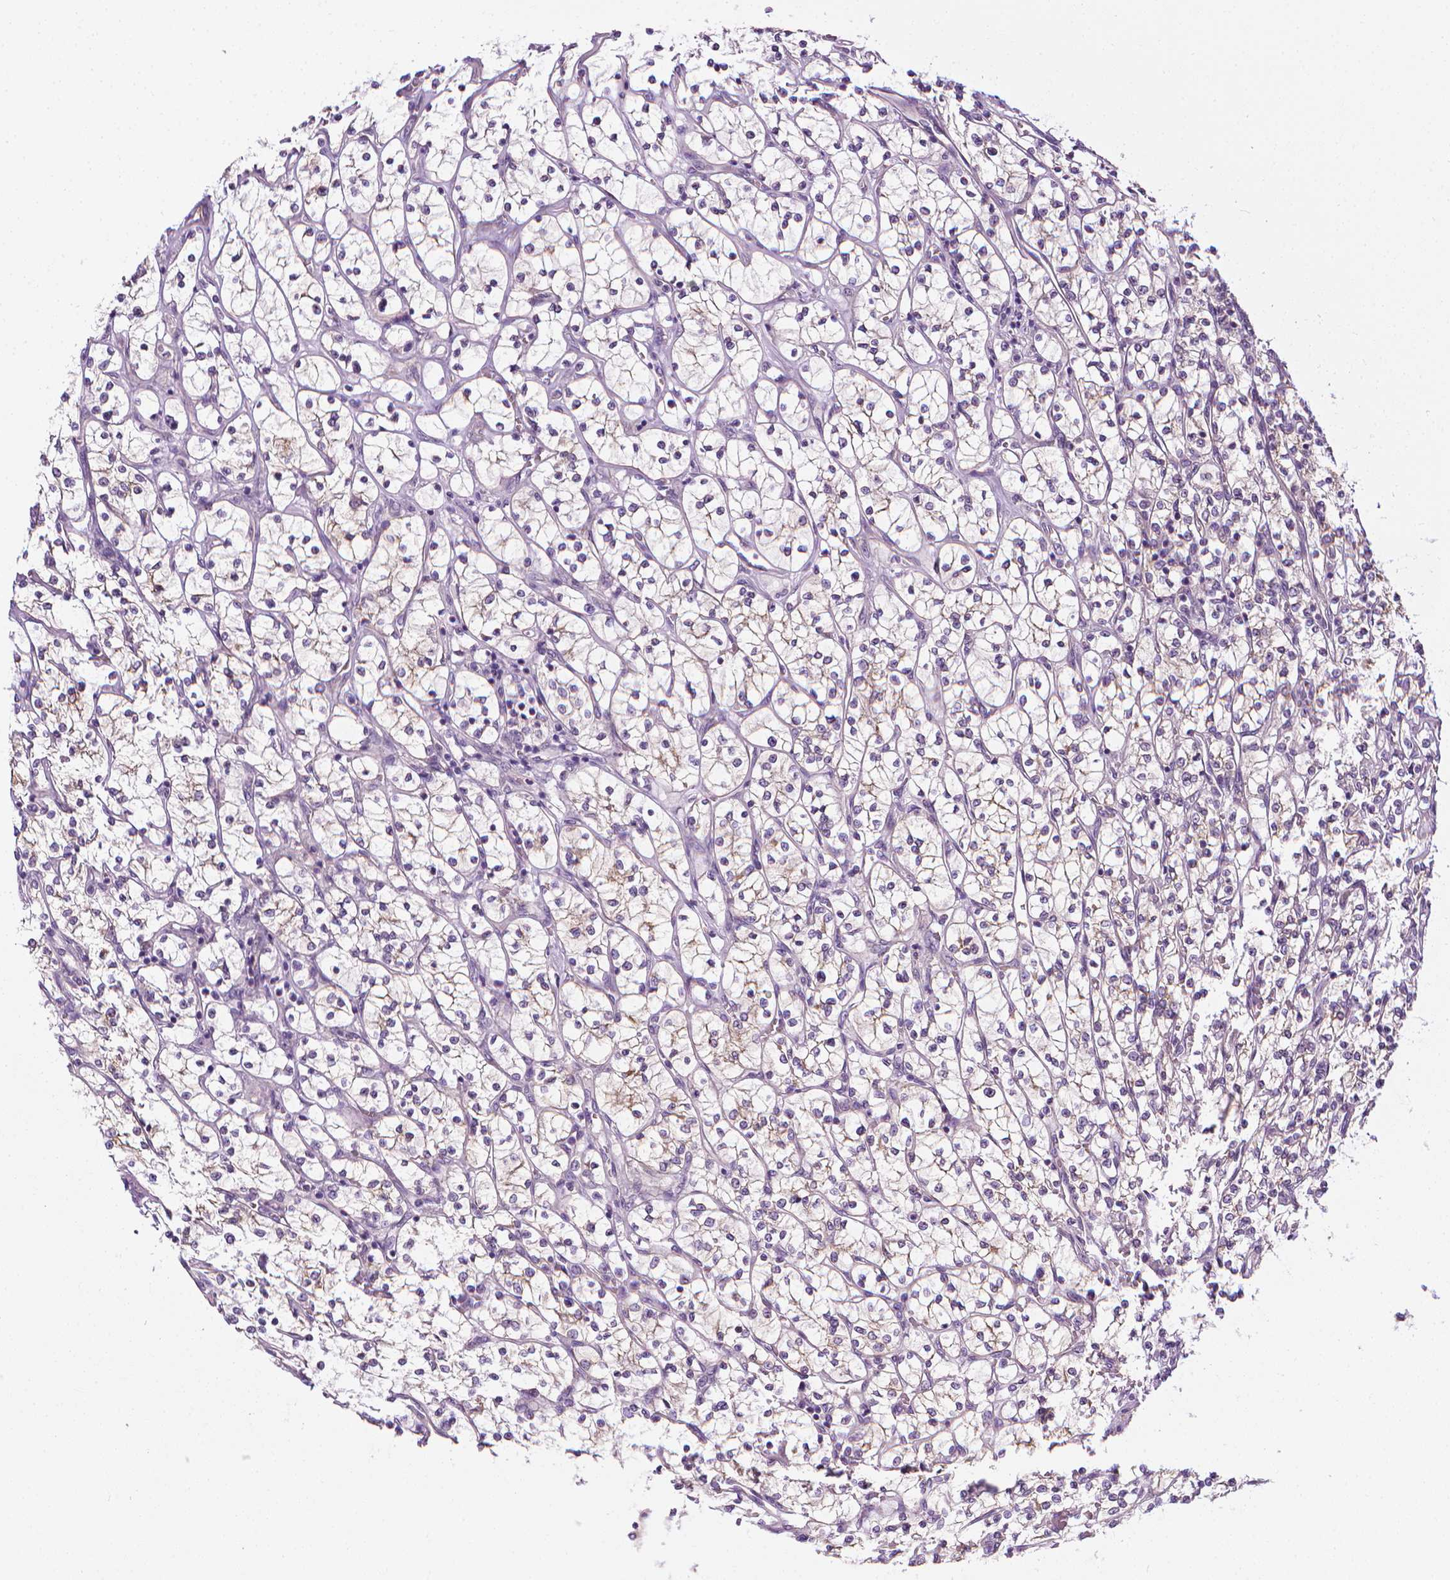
{"staining": {"intensity": "negative", "quantity": "none", "location": "none"}, "tissue": "renal cancer", "cell_type": "Tumor cells", "image_type": "cancer", "snomed": [{"axis": "morphology", "description": "Adenocarcinoma, NOS"}, {"axis": "topography", "description": "Kidney"}], "caption": "Immunohistochemistry (IHC) of human adenocarcinoma (renal) demonstrates no expression in tumor cells.", "gene": "MCOLN3", "patient": {"sex": "female", "age": 64}}